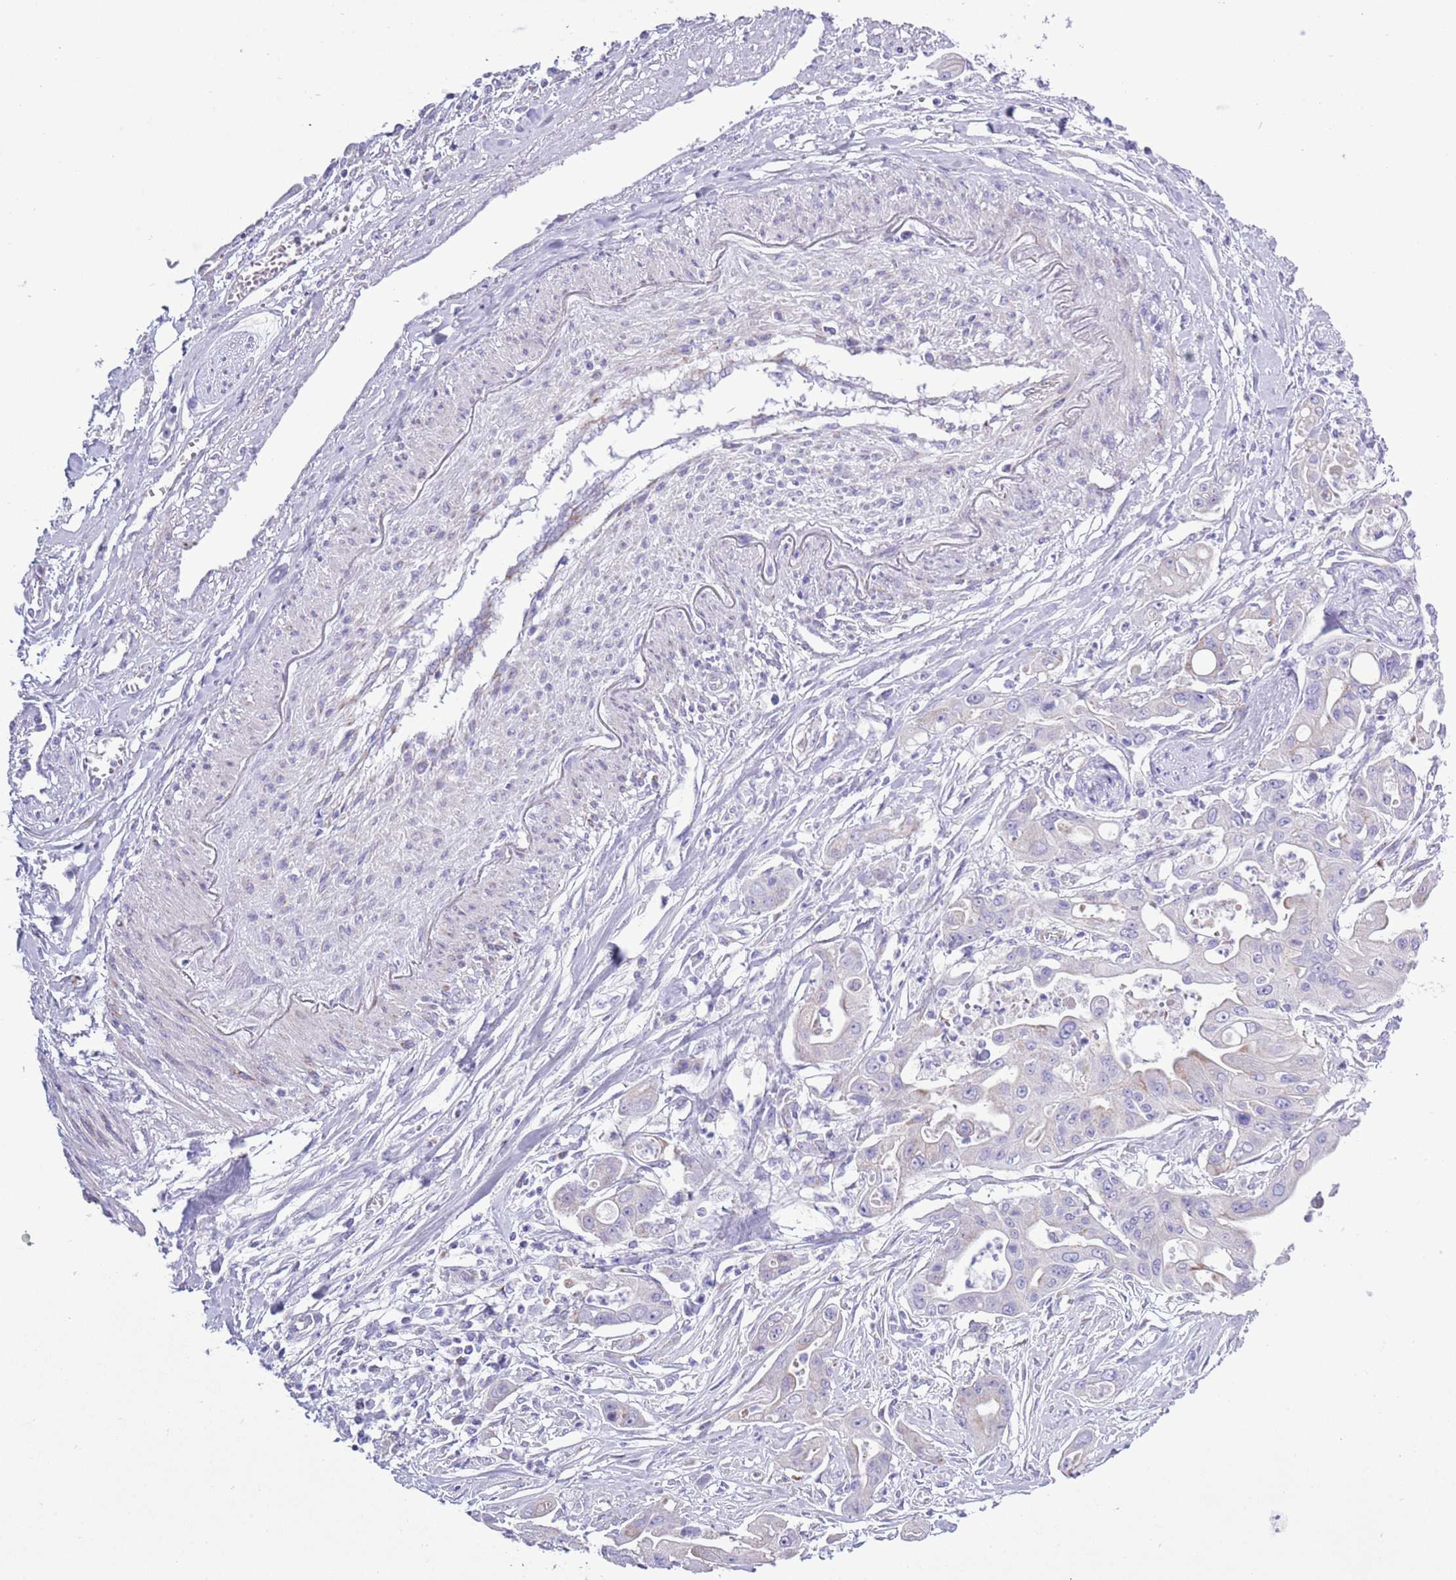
{"staining": {"intensity": "negative", "quantity": "none", "location": "none"}, "tissue": "ovarian cancer", "cell_type": "Tumor cells", "image_type": "cancer", "snomed": [{"axis": "morphology", "description": "Cystadenocarcinoma, mucinous, NOS"}, {"axis": "topography", "description": "Ovary"}], "caption": "Immunohistochemical staining of human ovarian cancer (mucinous cystadenocarcinoma) displays no significant staining in tumor cells.", "gene": "MOCOS", "patient": {"sex": "female", "age": 70}}